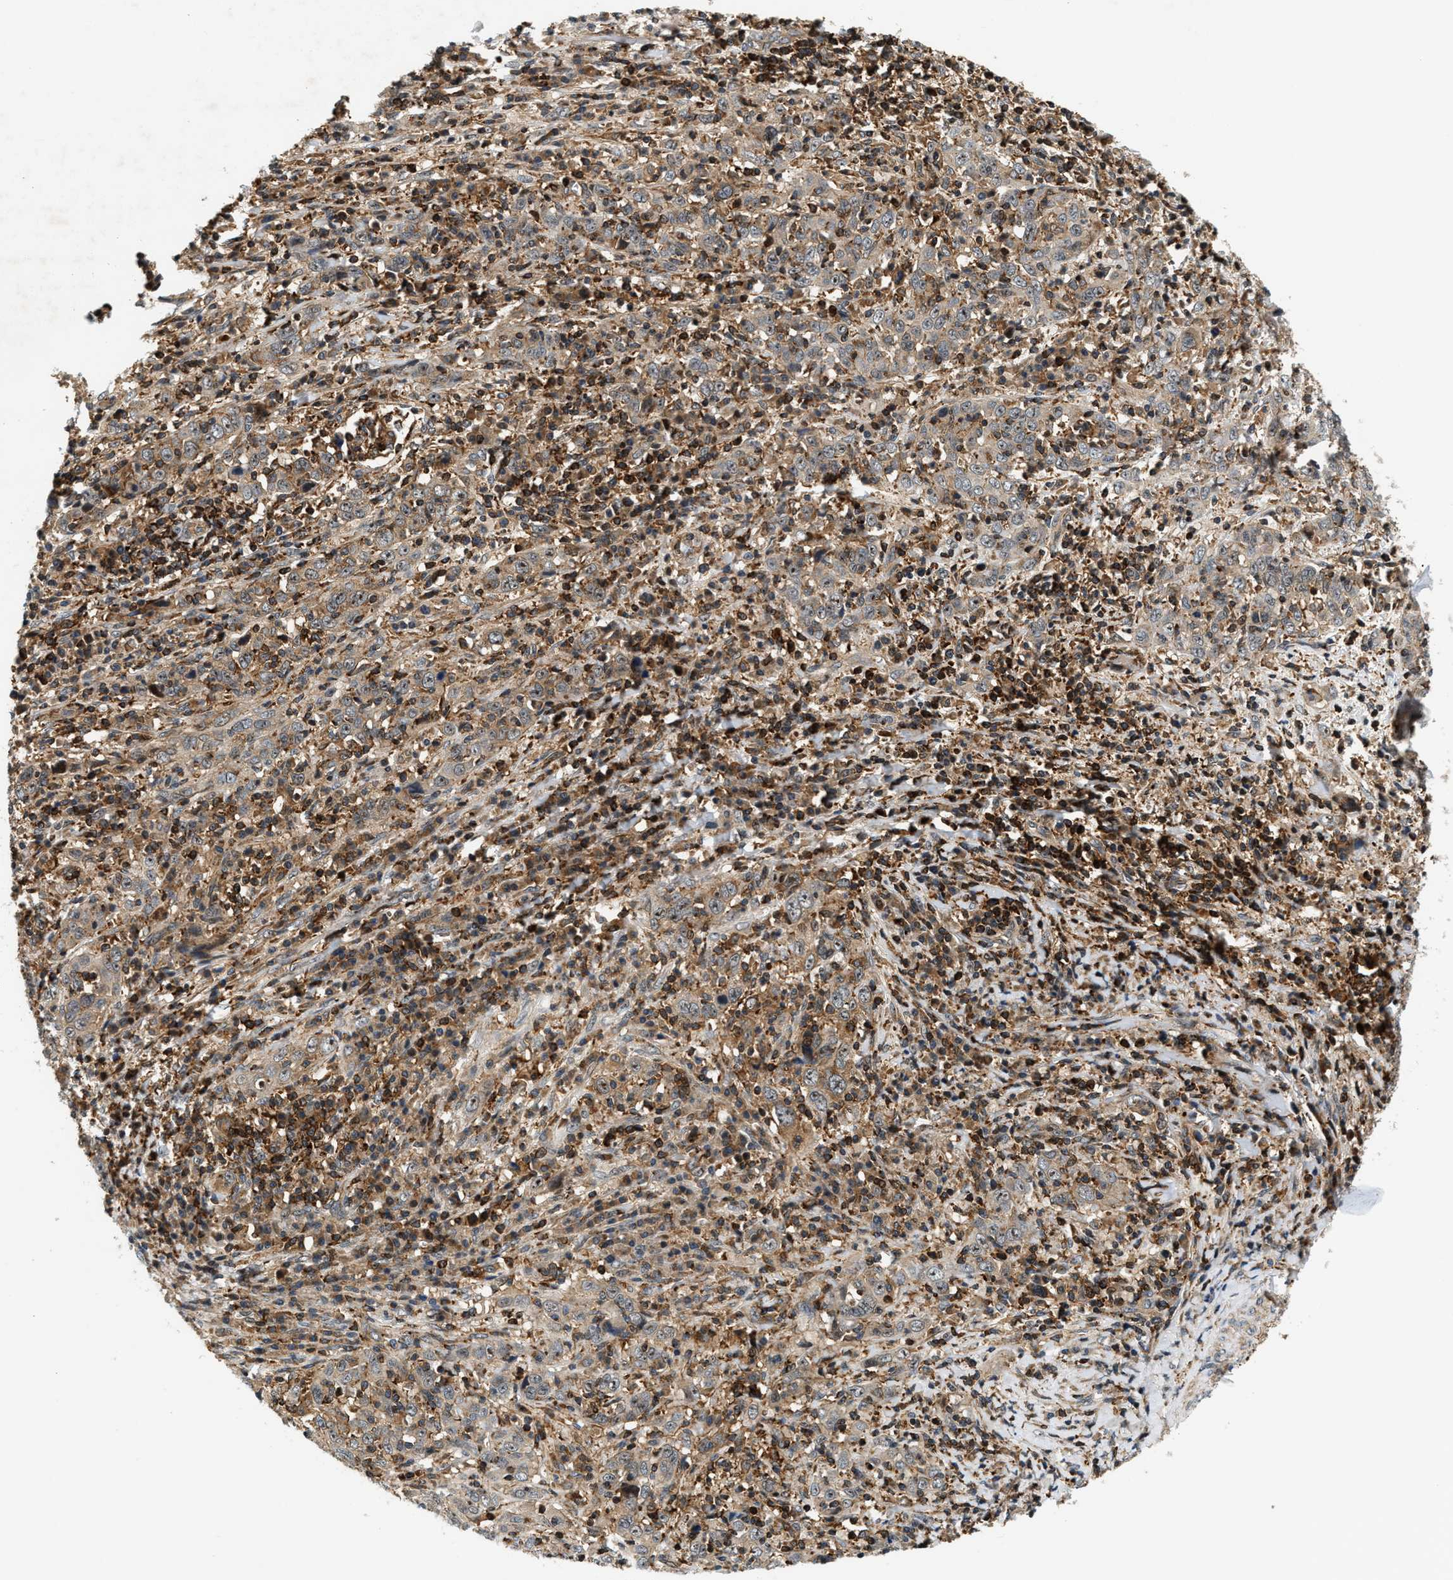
{"staining": {"intensity": "moderate", "quantity": "25%-75%", "location": "cytoplasmic/membranous"}, "tissue": "cervical cancer", "cell_type": "Tumor cells", "image_type": "cancer", "snomed": [{"axis": "morphology", "description": "Squamous cell carcinoma, NOS"}, {"axis": "topography", "description": "Cervix"}], "caption": "Squamous cell carcinoma (cervical) stained with DAB (3,3'-diaminobenzidine) immunohistochemistry (IHC) displays medium levels of moderate cytoplasmic/membranous staining in about 25%-75% of tumor cells.", "gene": "SAMD9", "patient": {"sex": "female", "age": 46}}